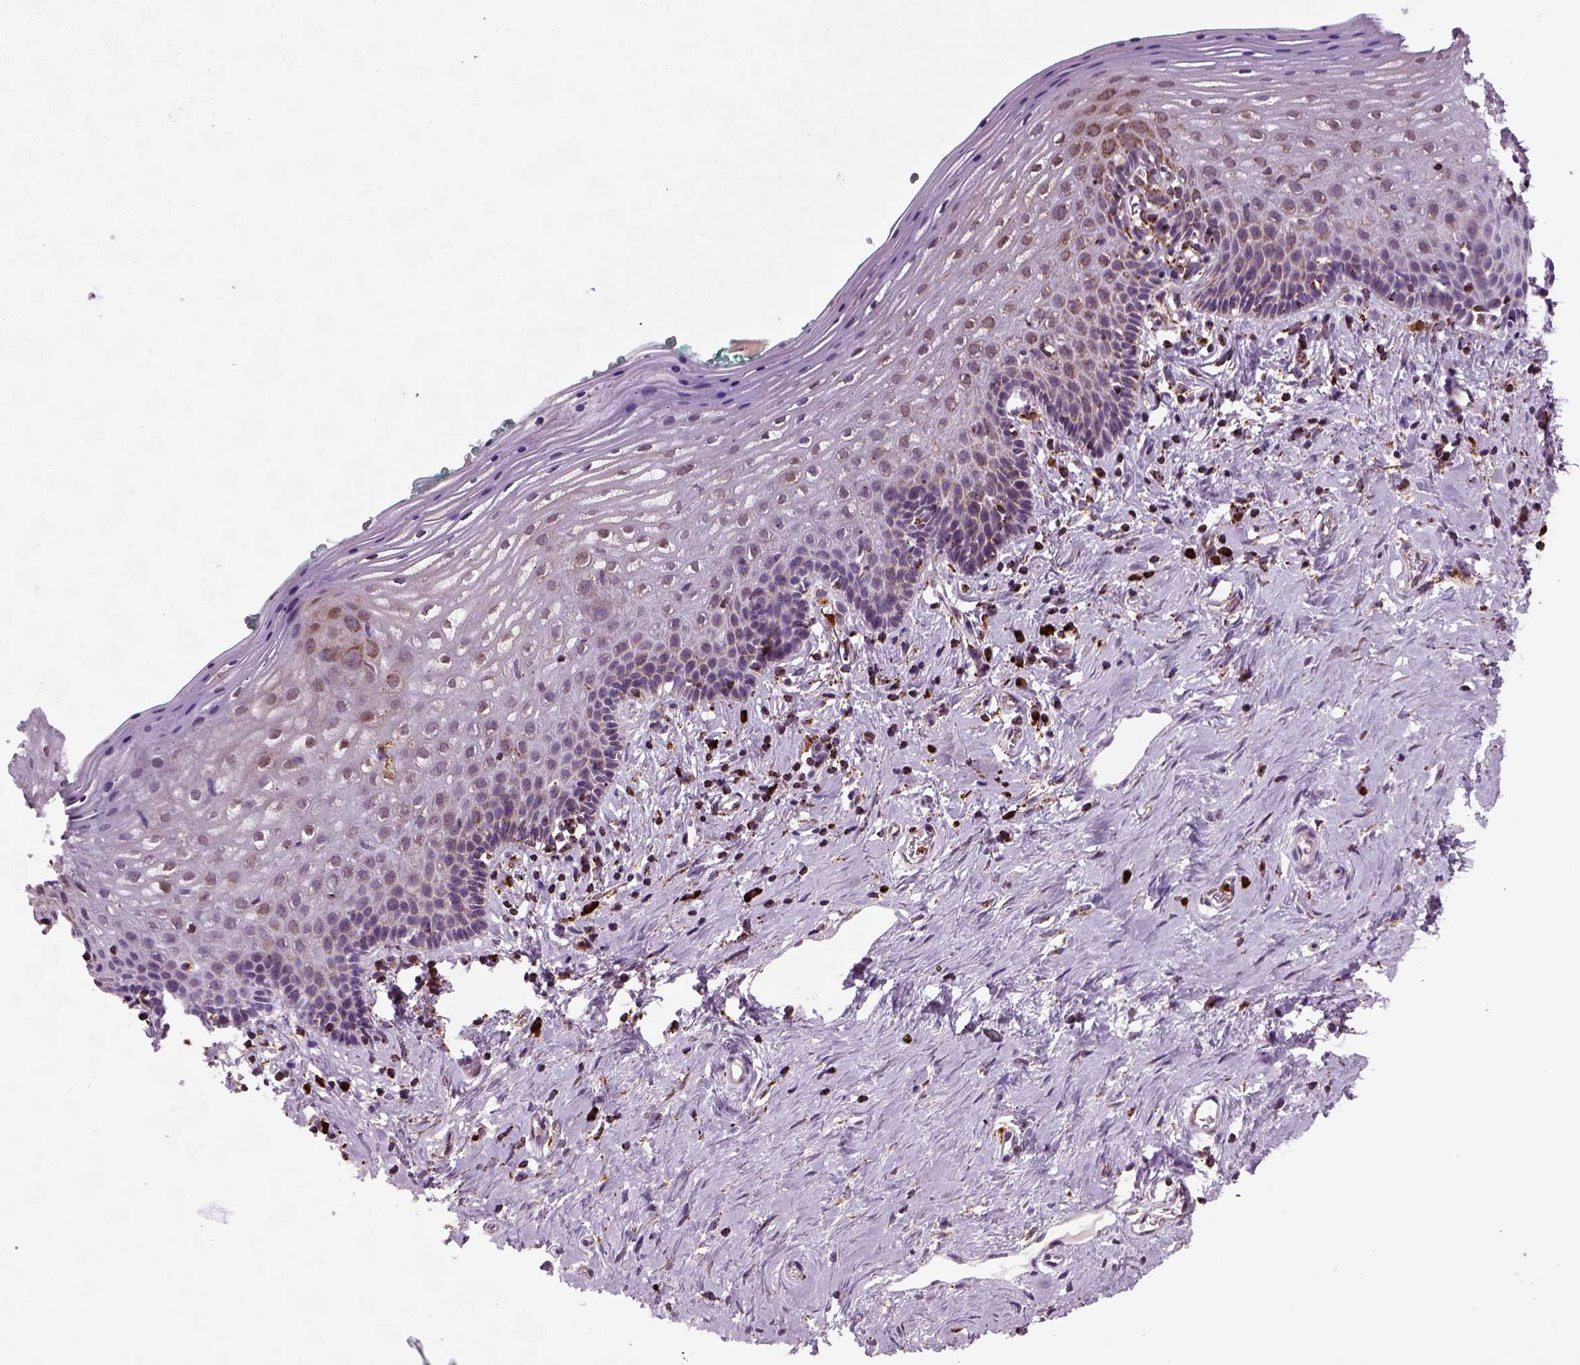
{"staining": {"intensity": "moderate", "quantity": ">75%", "location": "cytoplasmic/membranous,nuclear"}, "tissue": "vagina", "cell_type": "Squamous epithelial cells", "image_type": "normal", "snomed": [{"axis": "morphology", "description": "Normal tissue, NOS"}, {"axis": "topography", "description": "Vagina"}], "caption": "Immunohistochemistry (IHC) image of benign vagina stained for a protein (brown), which exhibits medium levels of moderate cytoplasmic/membranous,nuclear positivity in approximately >75% of squamous epithelial cells.", "gene": "NUDT16L1", "patient": {"sex": "female", "age": 42}}